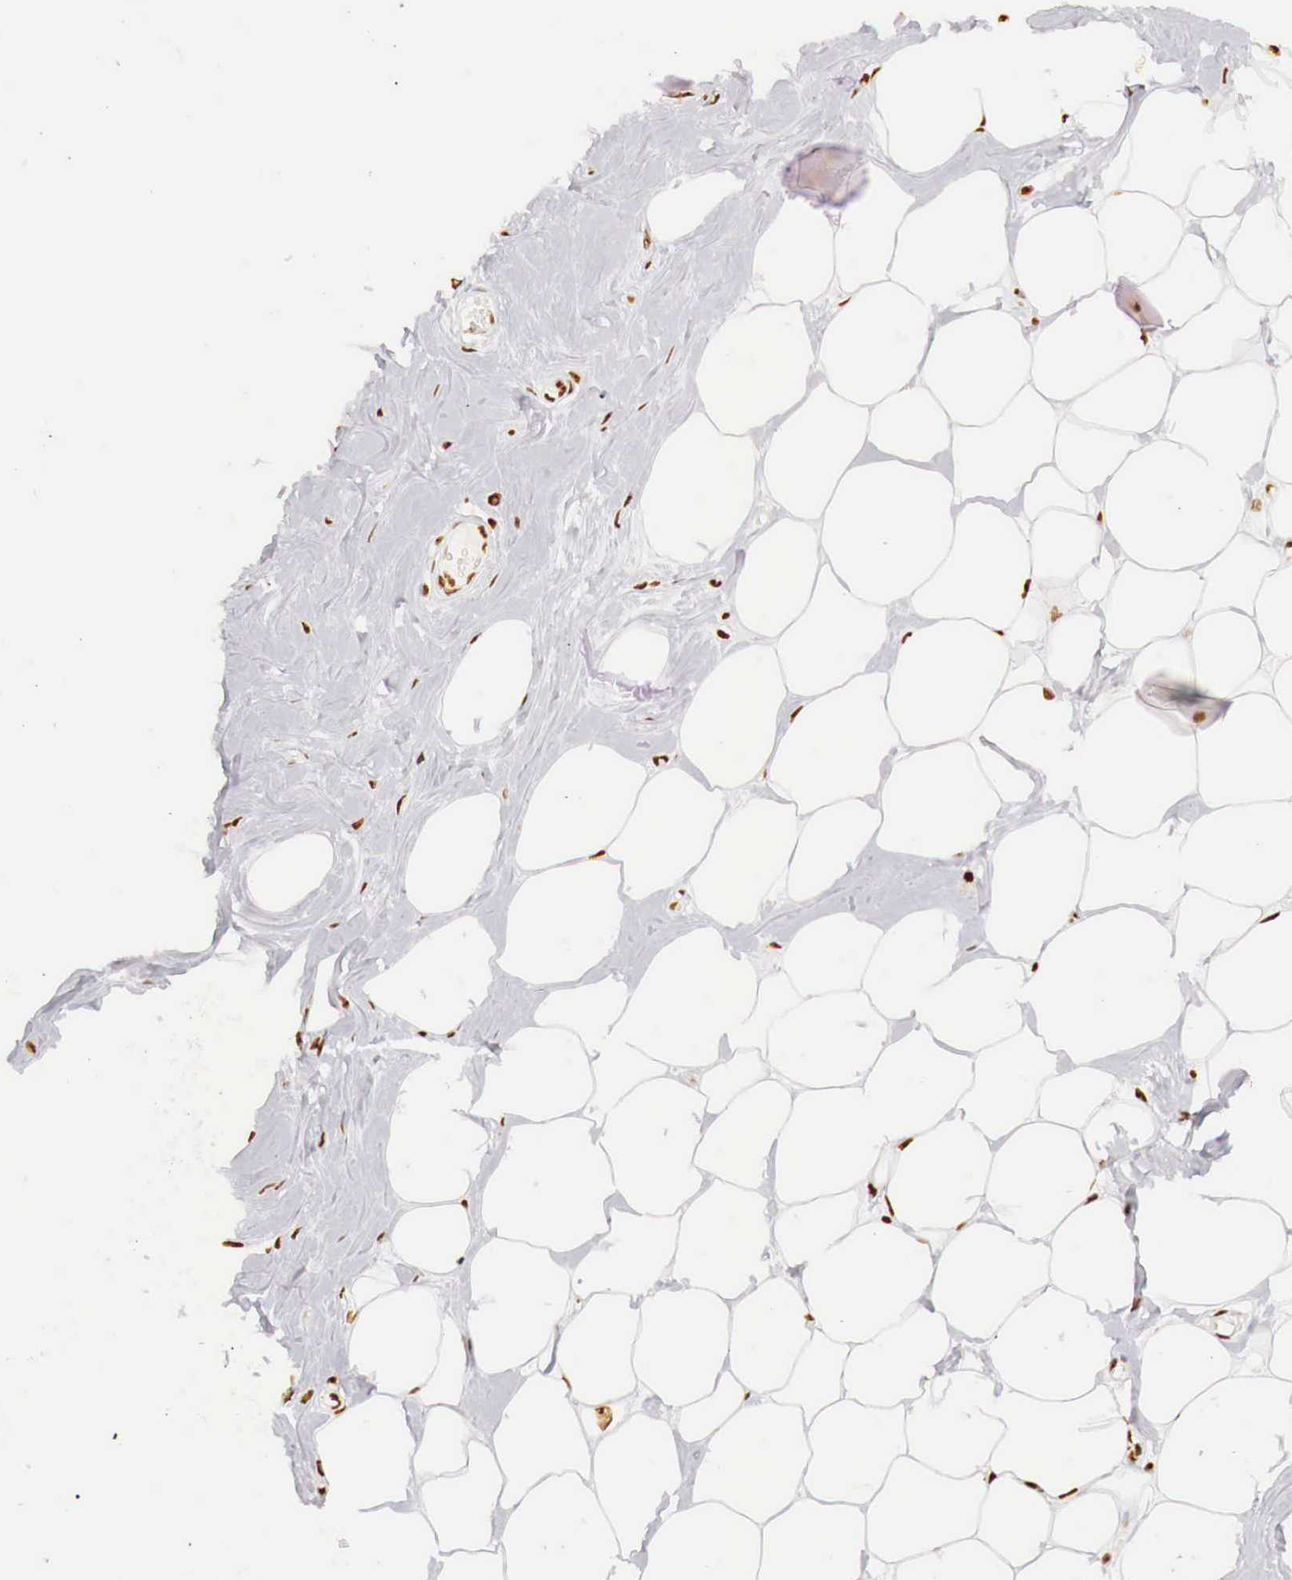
{"staining": {"intensity": "moderate", "quantity": ">75%", "location": "nuclear"}, "tissue": "adipose tissue", "cell_type": "Adipocytes", "image_type": "normal", "snomed": [{"axis": "morphology", "description": "Normal tissue, NOS"}, {"axis": "topography", "description": "Breast"}], "caption": "High-power microscopy captured an immunohistochemistry (IHC) photomicrograph of unremarkable adipose tissue, revealing moderate nuclear expression in approximately >75% of adipocytes.", "gene": "DKC1", "patient": {"sex": "female", "age": 44}}